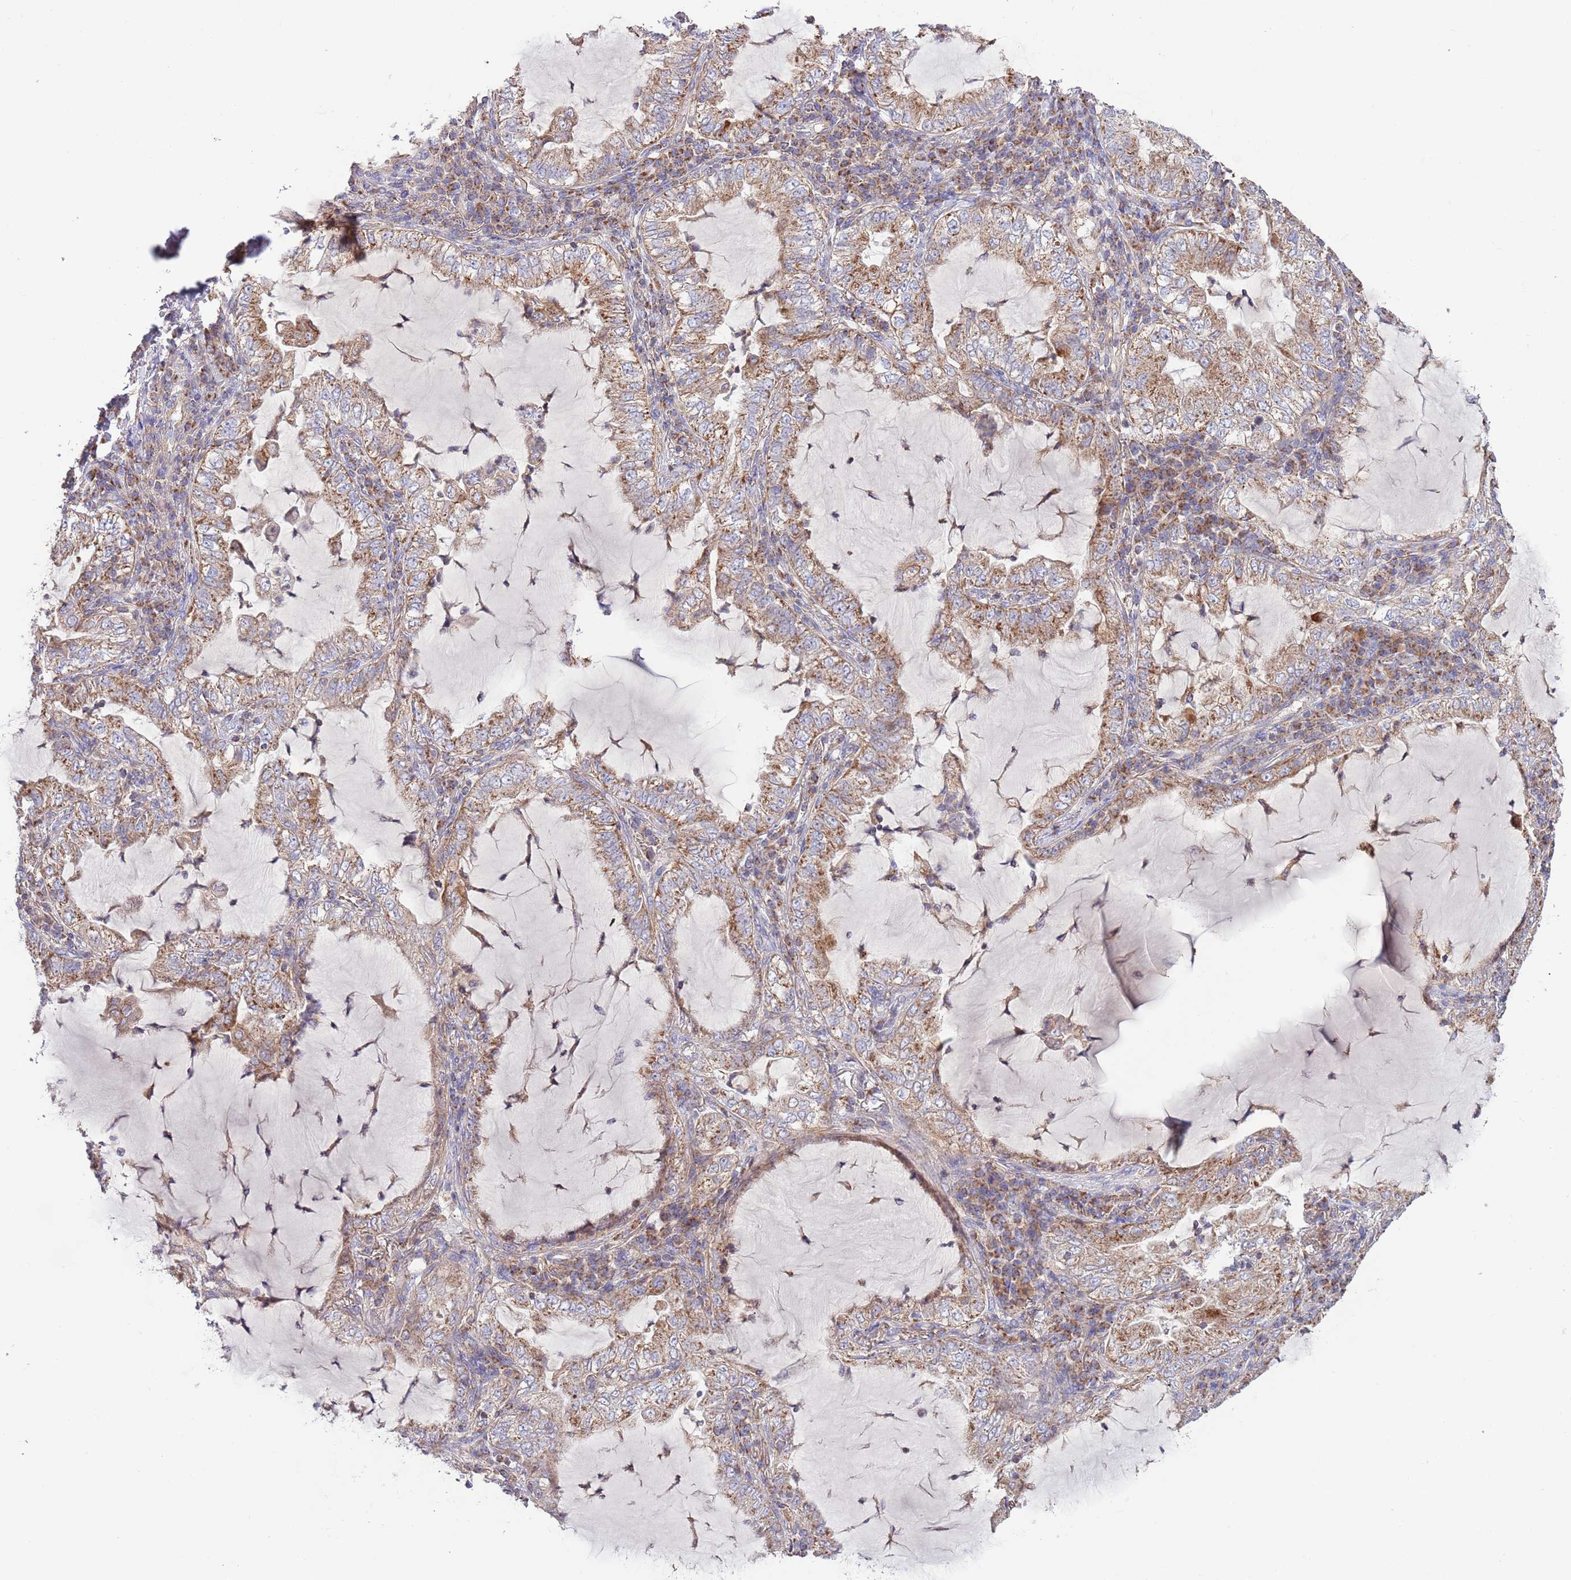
{"staining": {"intensity": "moderate", "quantity": ">75%", "location": "cytoplasmic/membranous"}, "tissue": "lung cancer", "cell_type": "Tumor cells", "image_type": "cancer", "snomed": [{"axis": "morphology", "description": "Adenocarcinoma, NOS"}, {"axis": "topography", "description": "Lung"}], "caption": "Immunohistochemistry photomicrograph of lung adenocarcinoma stained for a protein (brown), which demonstrates medium levels of moderate cytoplasmic/membranous staining in approximately >75% of tumor cells.", "gene": "DNAJA3", "patient": {"sex": "female", "age": 73}}